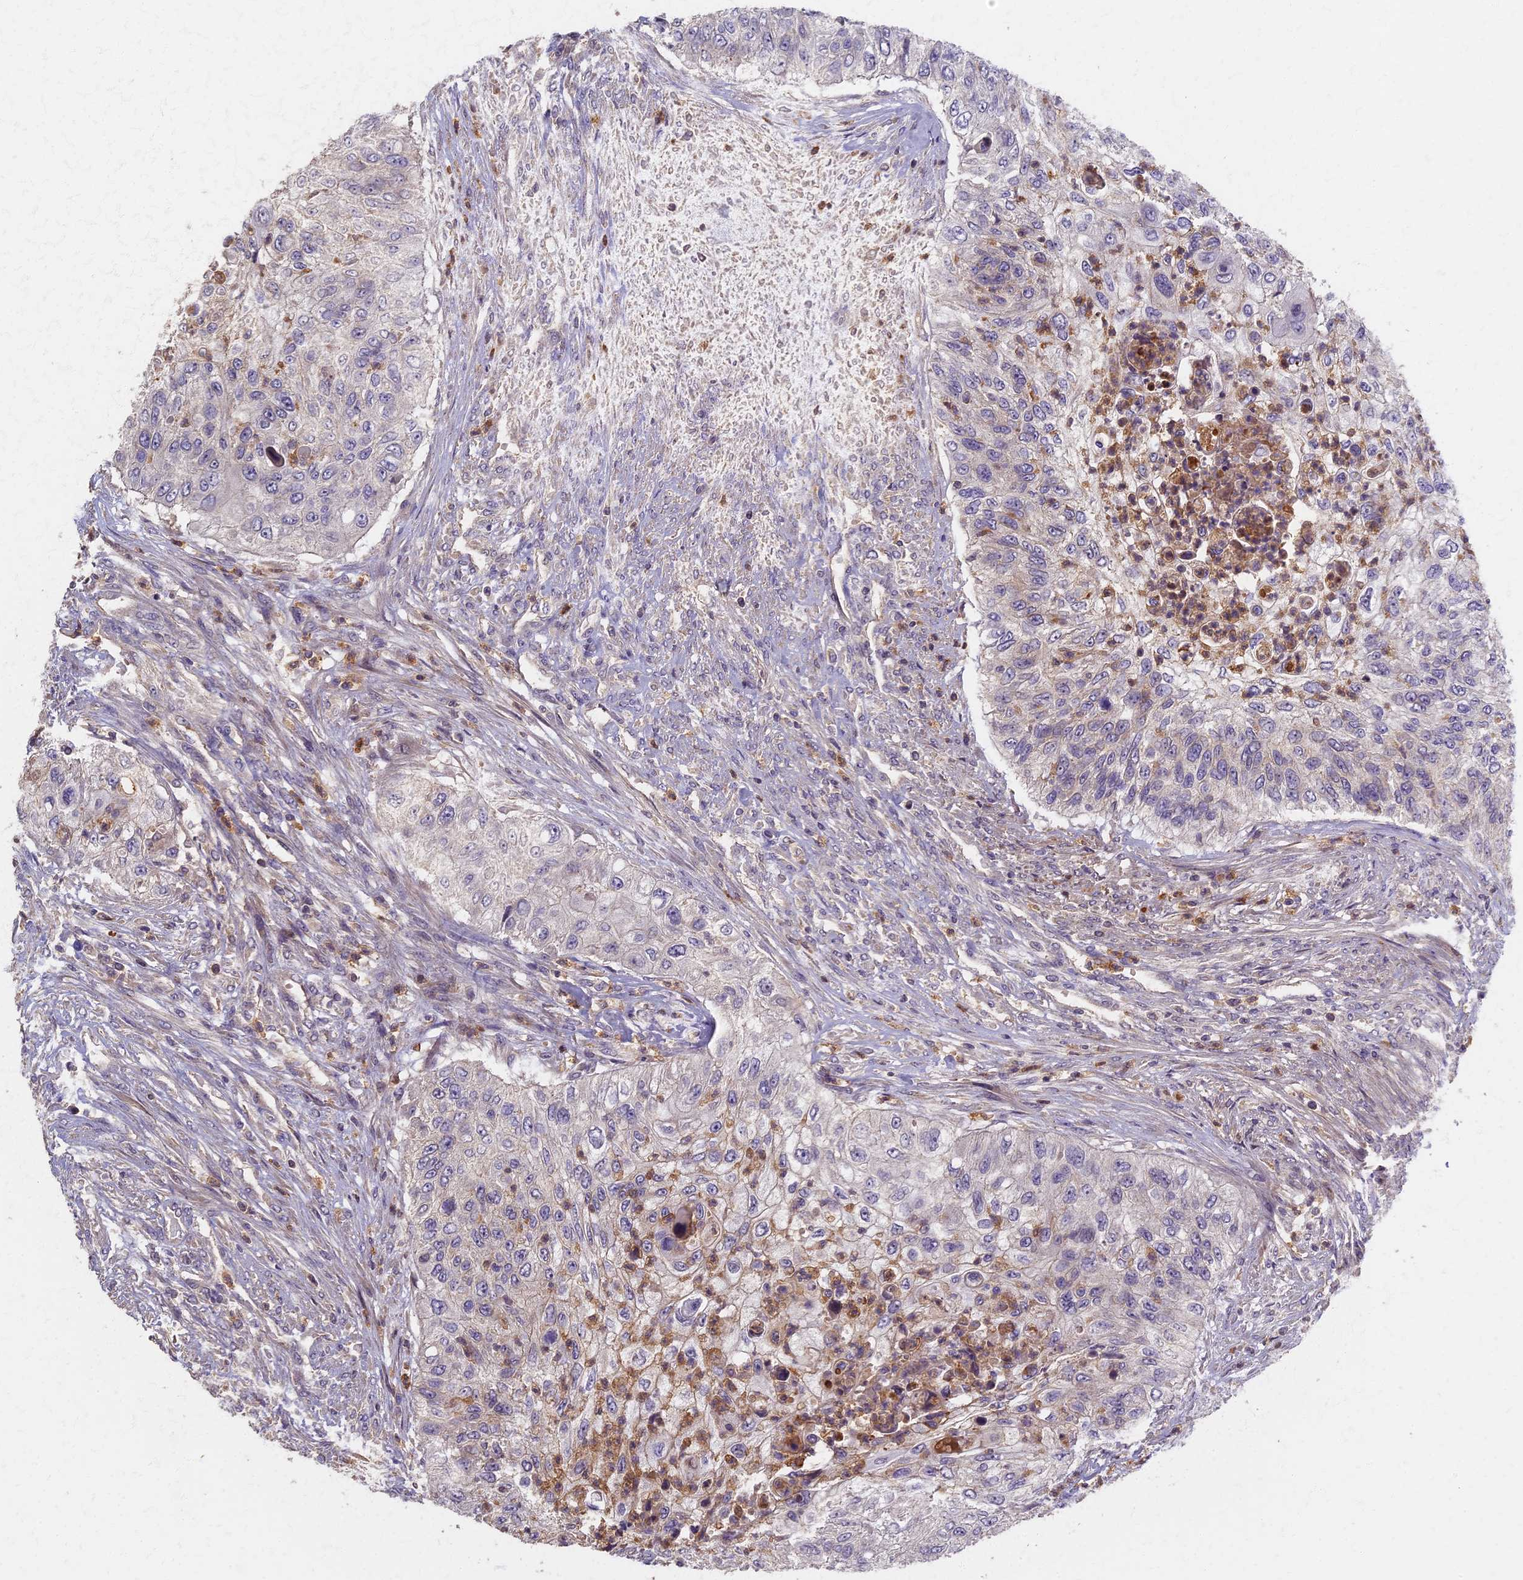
{"staining": {"intensity": "negative", "quantity": "none", "location": "none"}, "tissue": "urothelial cancer", "cell_type": "Tumor cells", "image_type": "cancer", "snomed": [{"axis": "morphology", "description": "Urothelial carcinoma, High grade"}, {"axis": "topography", "description": "Urinary bladder"}], "caption": "Micrograph shows no significant protein staining in tumor cells of high-grade urothelial carcinoma.", "gene": "AP4E1", "patient": {"sex": "female", "age": 60}}